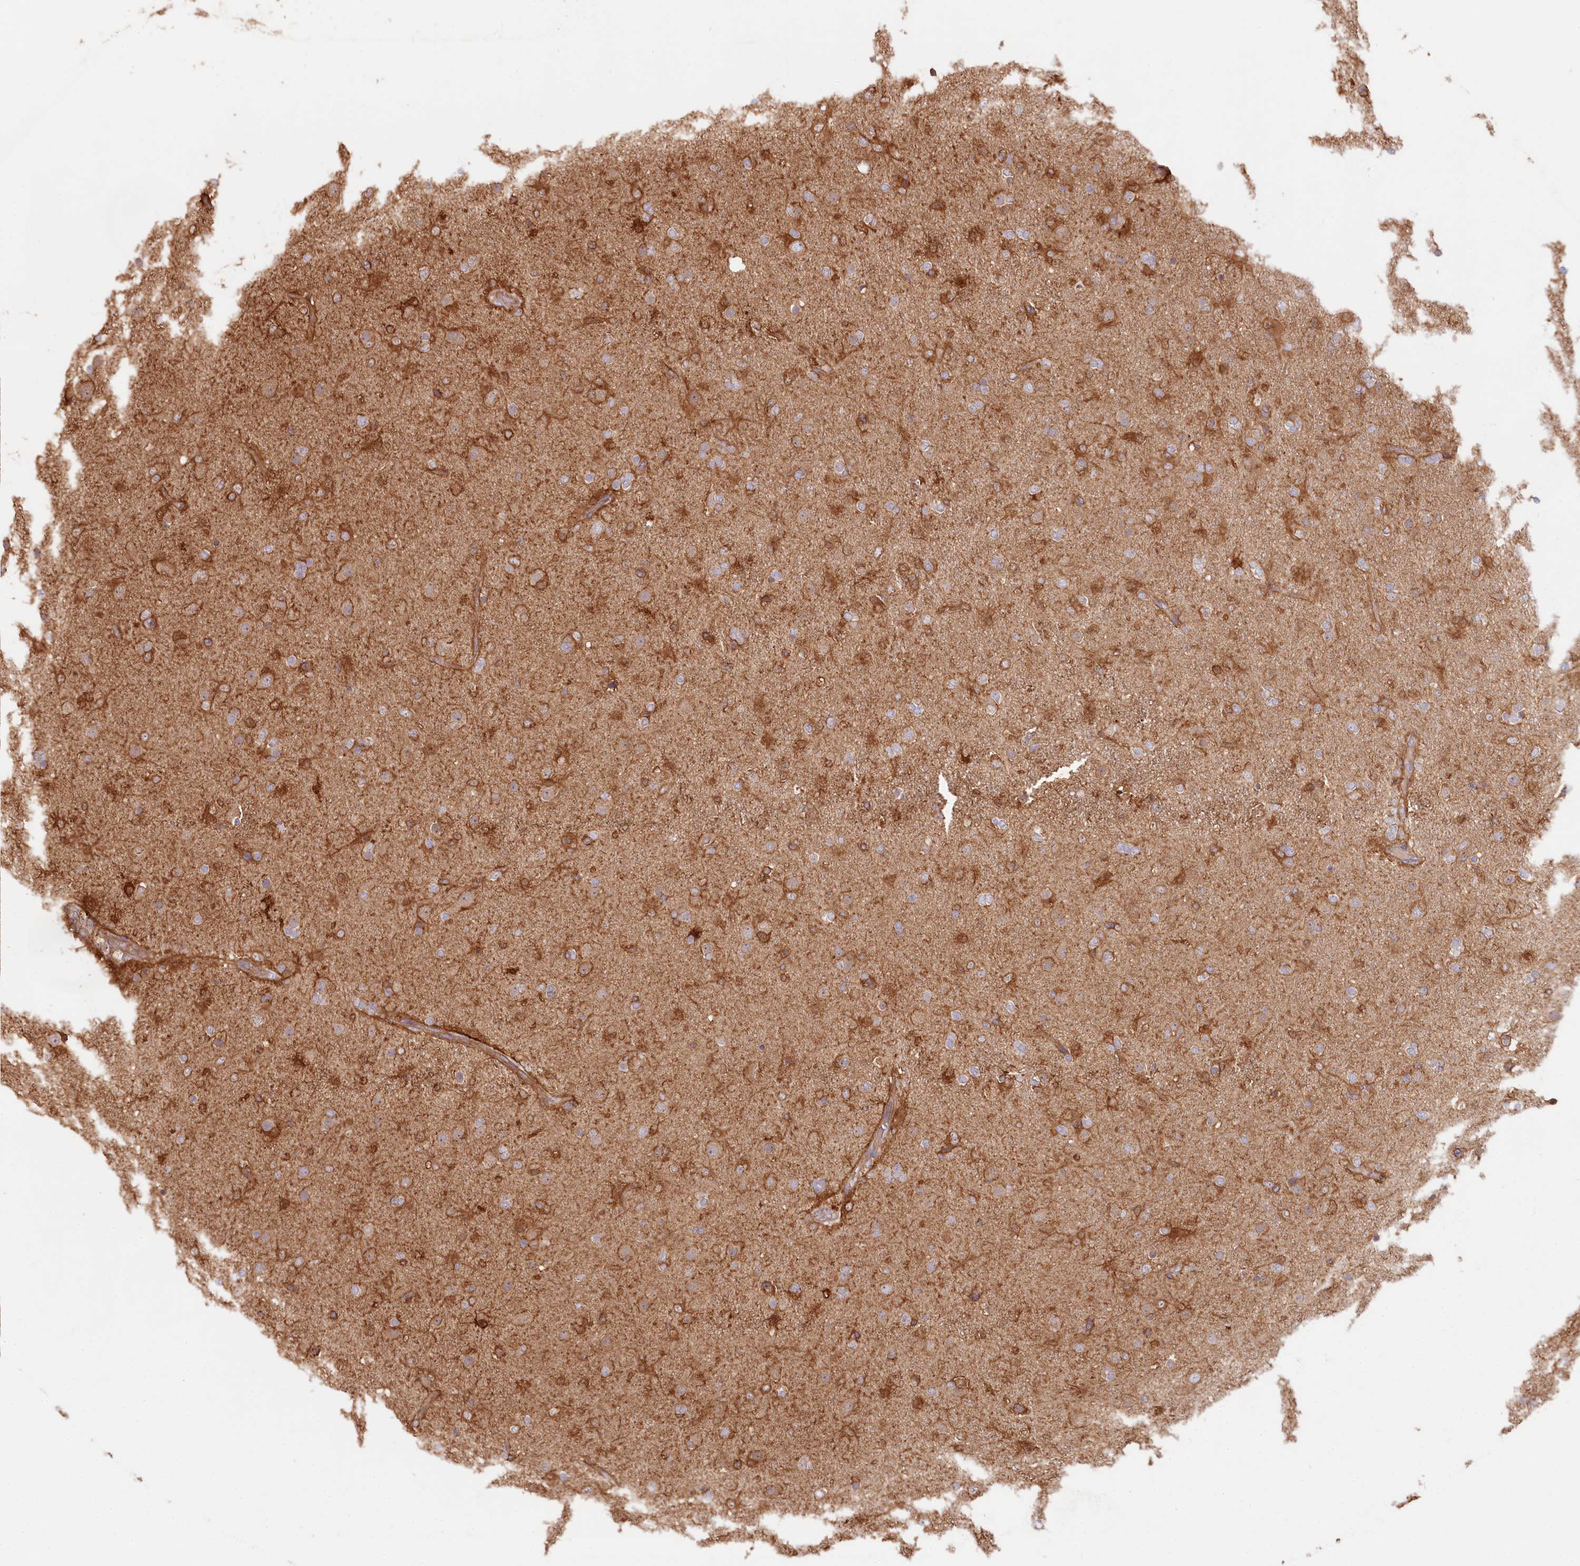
{"staining": {"intensity": "moderate", "quantity": "<25%", "location": "cytoplasmic/membranous"}, "tissue": "glioma", "cell_type": "Tumor cells", "image_type": "cancer", "snomed": [{"axis": "morphology", "description": "Glioma, malignant, Low grade"}, {"axis": "topography", "description": "Brain"}], "caption": "Moderate cytoplasmic/membranous expression is present in approximately <25% of tumor cells in glioma.", "gene": "HAL", "patient": {"sex": "male", "age": 65}}